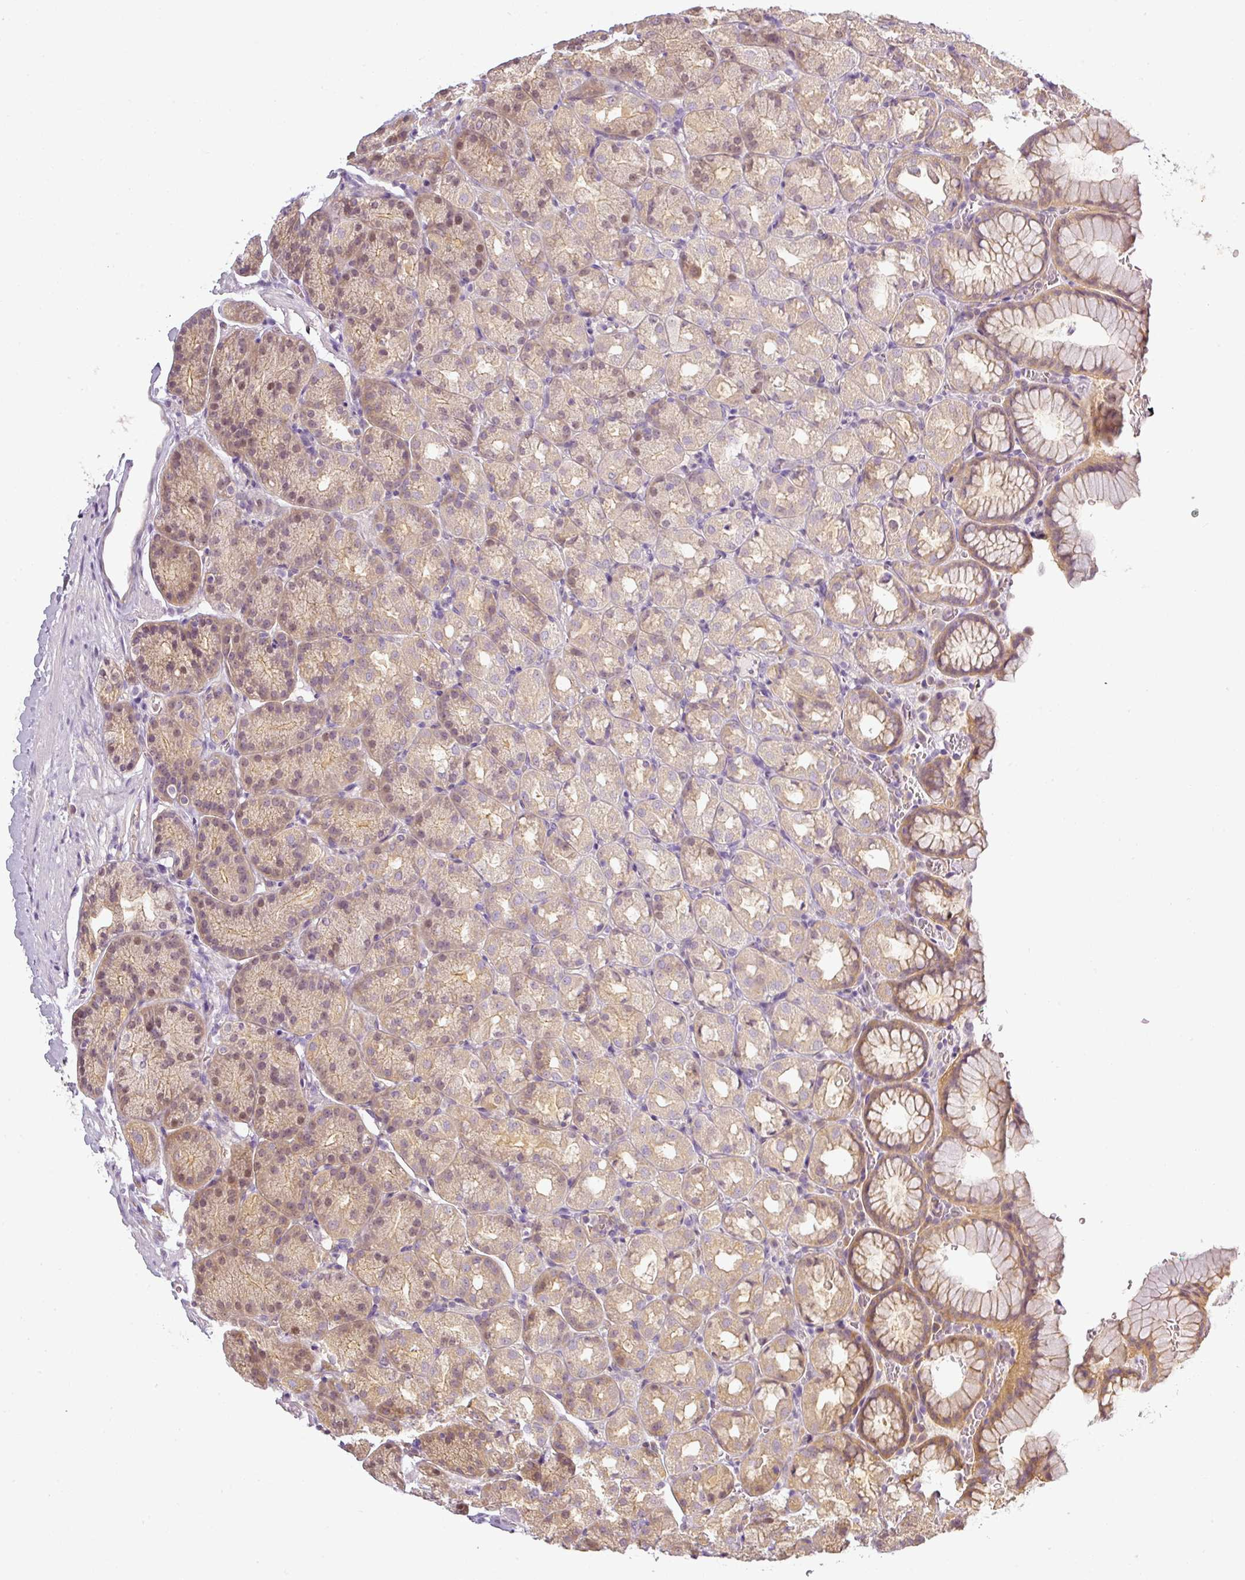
{"staining": {"intensity": "weak", "quantity": "<25%", "location": "cytoplasmic/membranous,nuclear"}, "tissue": "stomach", "cell_type": "Glandular cells", "image_type": "normal", "snomed": [{"axis": "morphology", "description": "Normal tissue, NOS"}, {"axis": "topography", "description": "Stomach, upper"}], "caption": "An image of human stomach is negative for staining in glandular cells. The staining was performed using DAB to visualize the protein expression in brown, while the nuclei were stained in blue with hematoxylin (Magnification: 20x).", "gene": "ANKRD18A", "patient": {"sex": "female", "age": 81}}